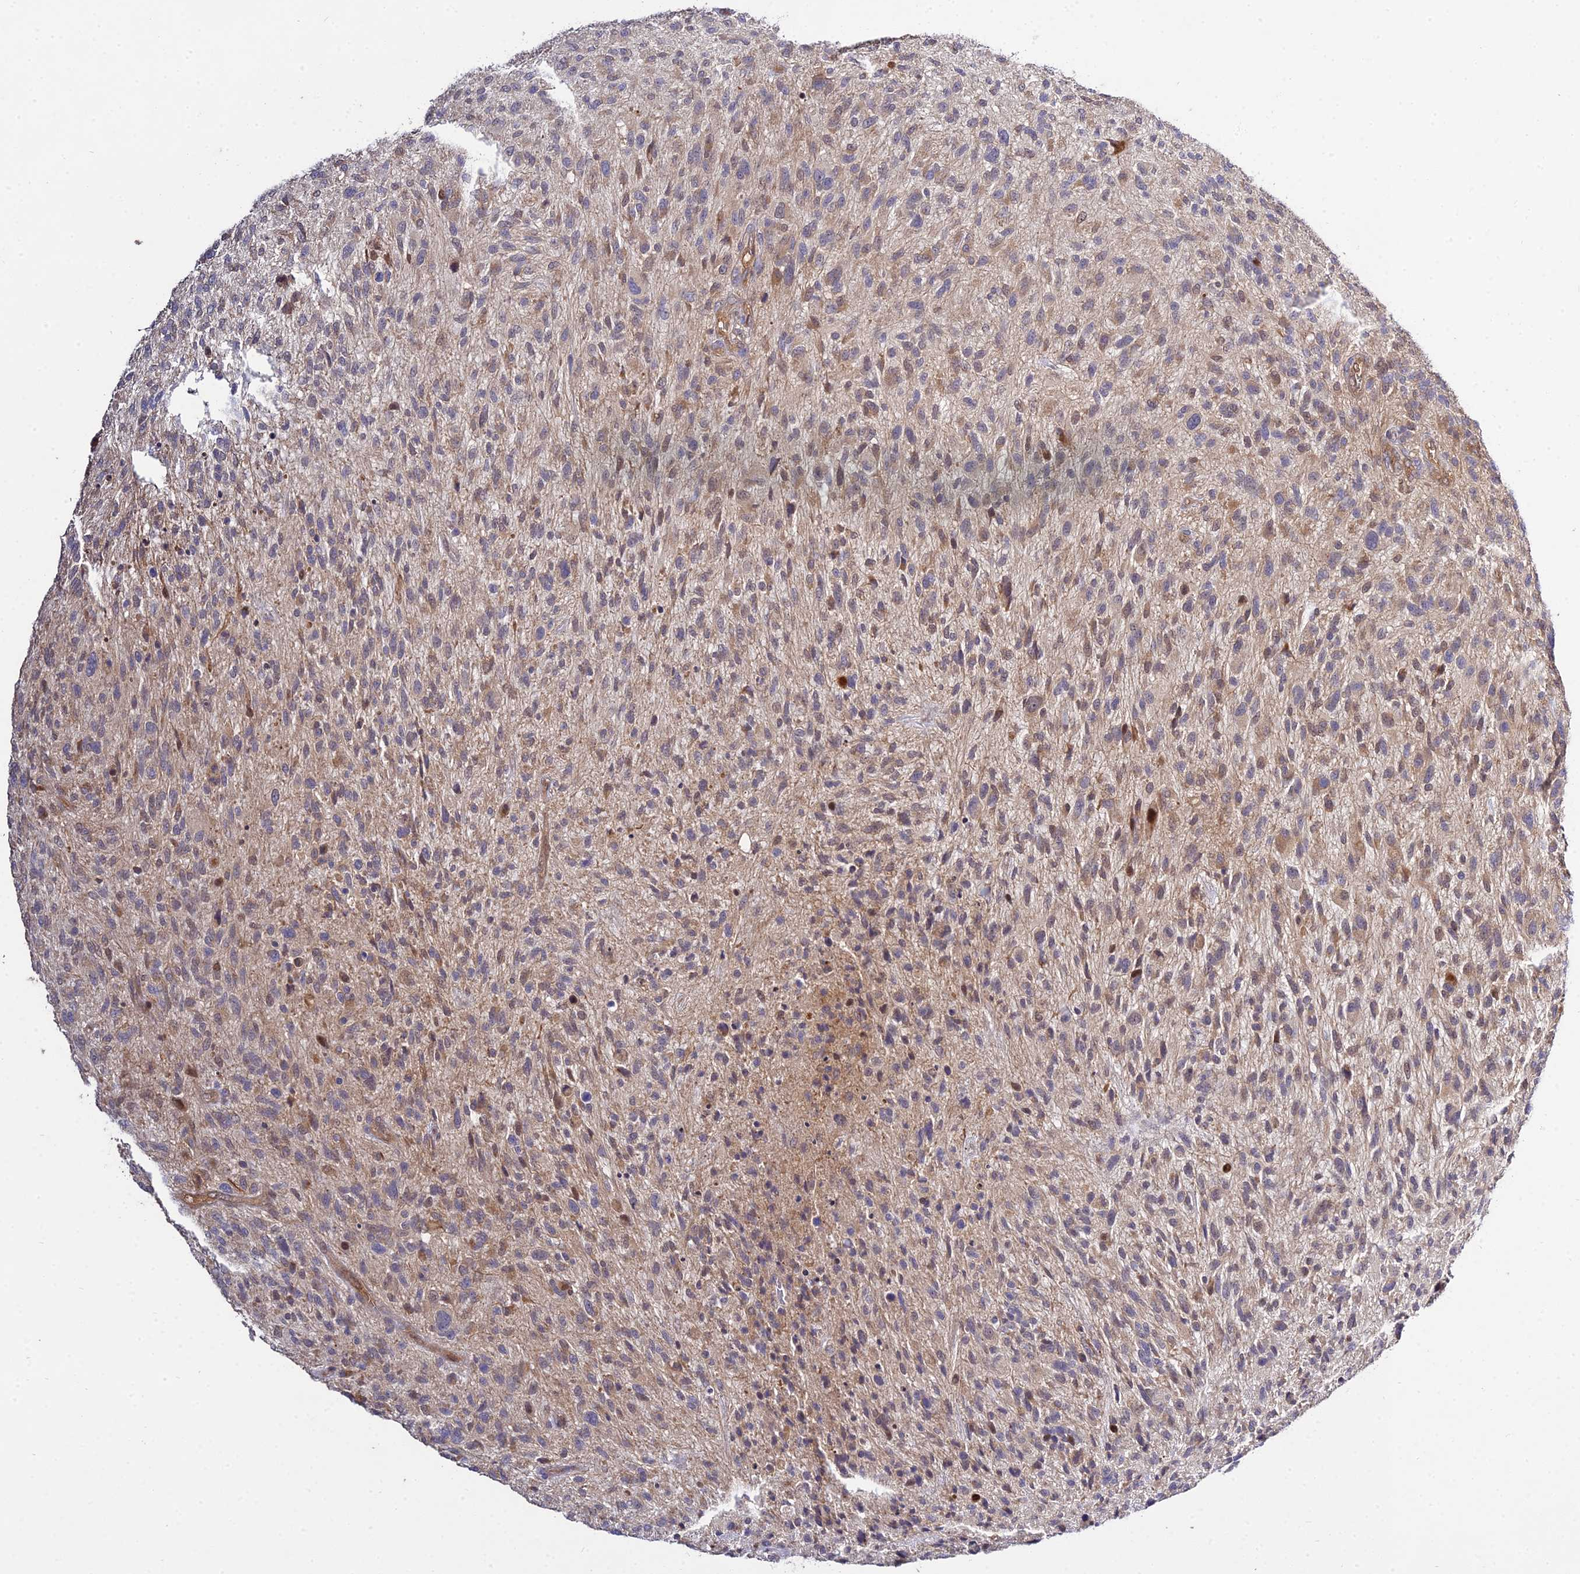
{"staining": {"intensity": "weak", "quantity": "<25%", "location": "cytoplasmic/membranous"}, "tissue": "glioma", "cell_type": "Tumor cells", "image_type": "cancer", "snomed": [{"axis": "morphology", "description": "Glioma, malignant, High grade"}, {"axis": "topography", "description": "Brain"}], "caption": "High magnification brightfield microscopy of malignant glioma (high-grade) stained with DAB (brown) and counterstained with hematoxylin (blue): tumor cells show no significant positivity.", "gene": "GRTP1", "patient": {"sex": "male", "age": 47}}